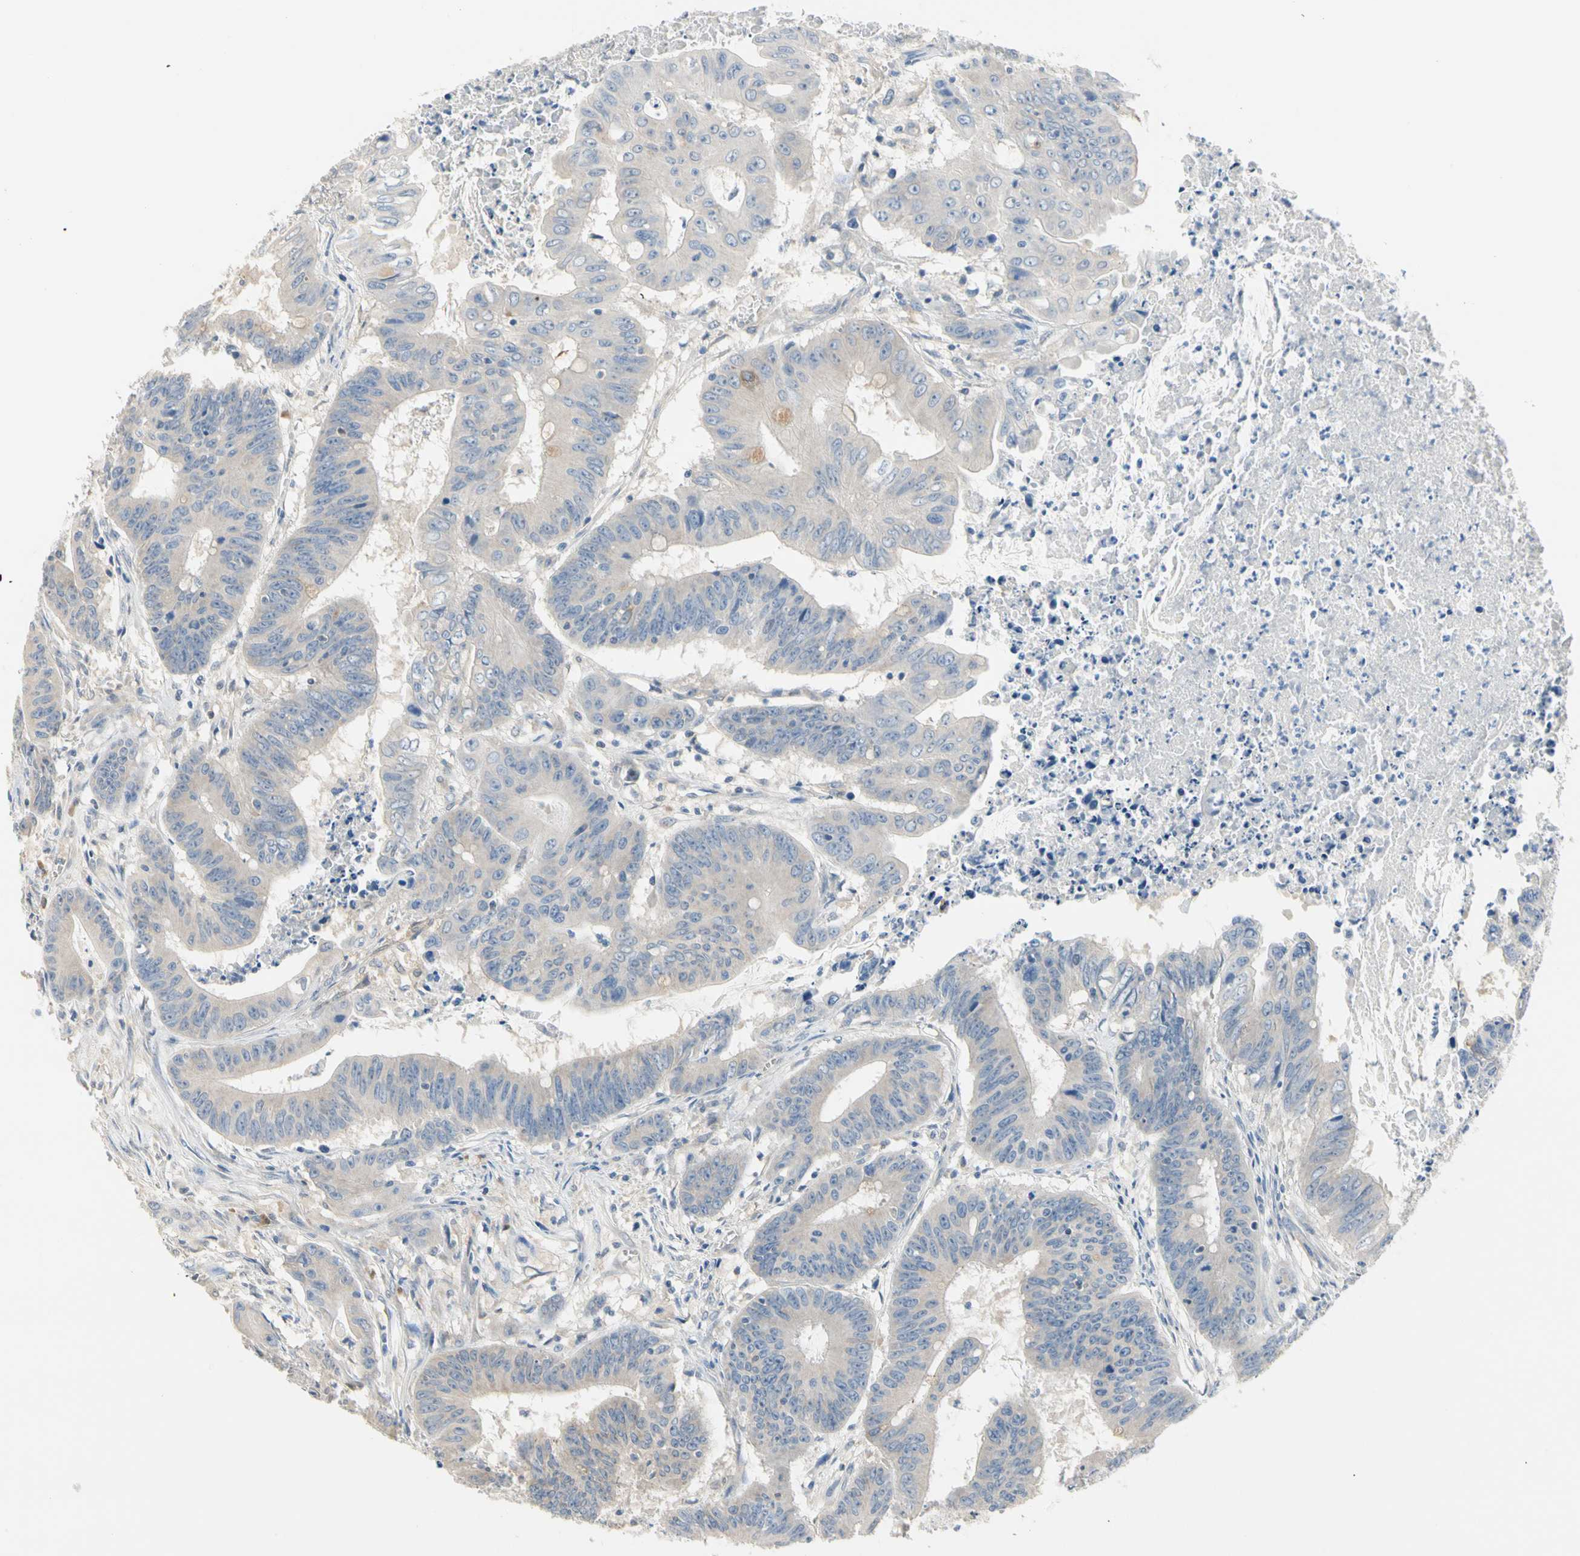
{"staining": {"intensity": "weak", "quantity": ">75%", "location": "cytoplasmic/membranous"}, "tissue": "colorectal cancer", "cell_type": "Tumor cells", "image_type": "cancer", "snomed": [{"axis": "morphology", "description": "Adenocarcinoma, NOS"}, {"axis": "topography", "description": "Colon"}], "caption": "Human adenocarcinoma (colorectal) stained for a protein (brown) displays weak cytoplasmic/membranous positive positivity in approximately >75% of tumor cells.", "gene": "MPI", "patient": {"sex": "male", "age": 45}}